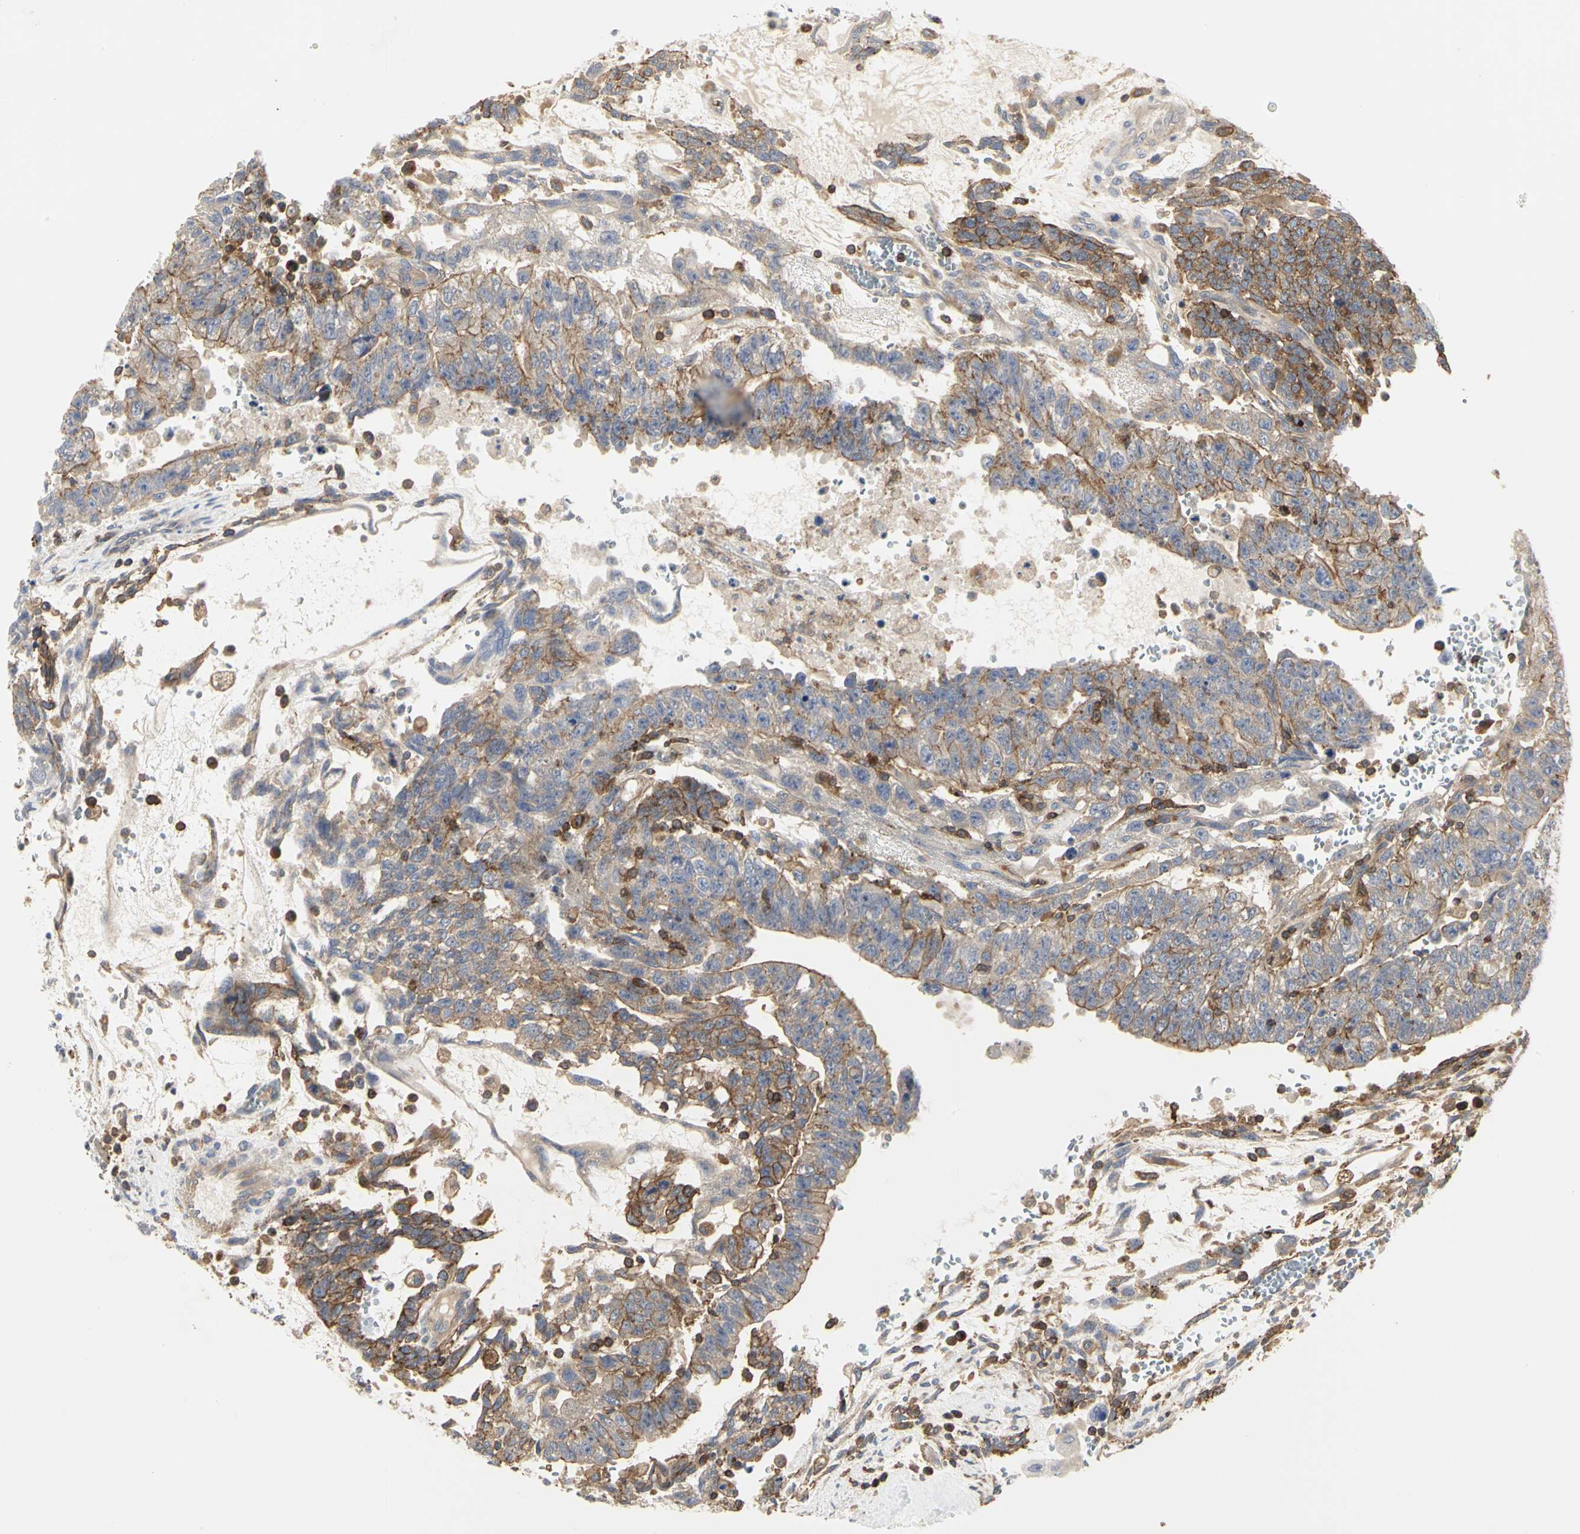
{"staining": {"intensity": "moderate", "quantity": ">75%", "location": "cytoplasmic/membranous"}, "tissue": "testis cancer", "cell_type": "Tumor cells", "image_type": "cancer", "snomed": [{"axis": "morphology", "description": "Seminoma, NOS"}, {"axis": "morphology", "description": "Carcinoma, Embryonal, NOS"}, {"axis": "topography", "description": "Testis"}], "caption": "Immunohistochemistry (IHC) of human testis cancer (seminoma) displays medium levels of moderate cytoplasmic/membranous expression in approximately >75% of tumor cells. (DAB (3,3'-diaminobenzidine) IHC, brown staining for protein, blue staining for nuclei).", "gene": "NAPG", "patient": {"sex": "male", "age": 52}}